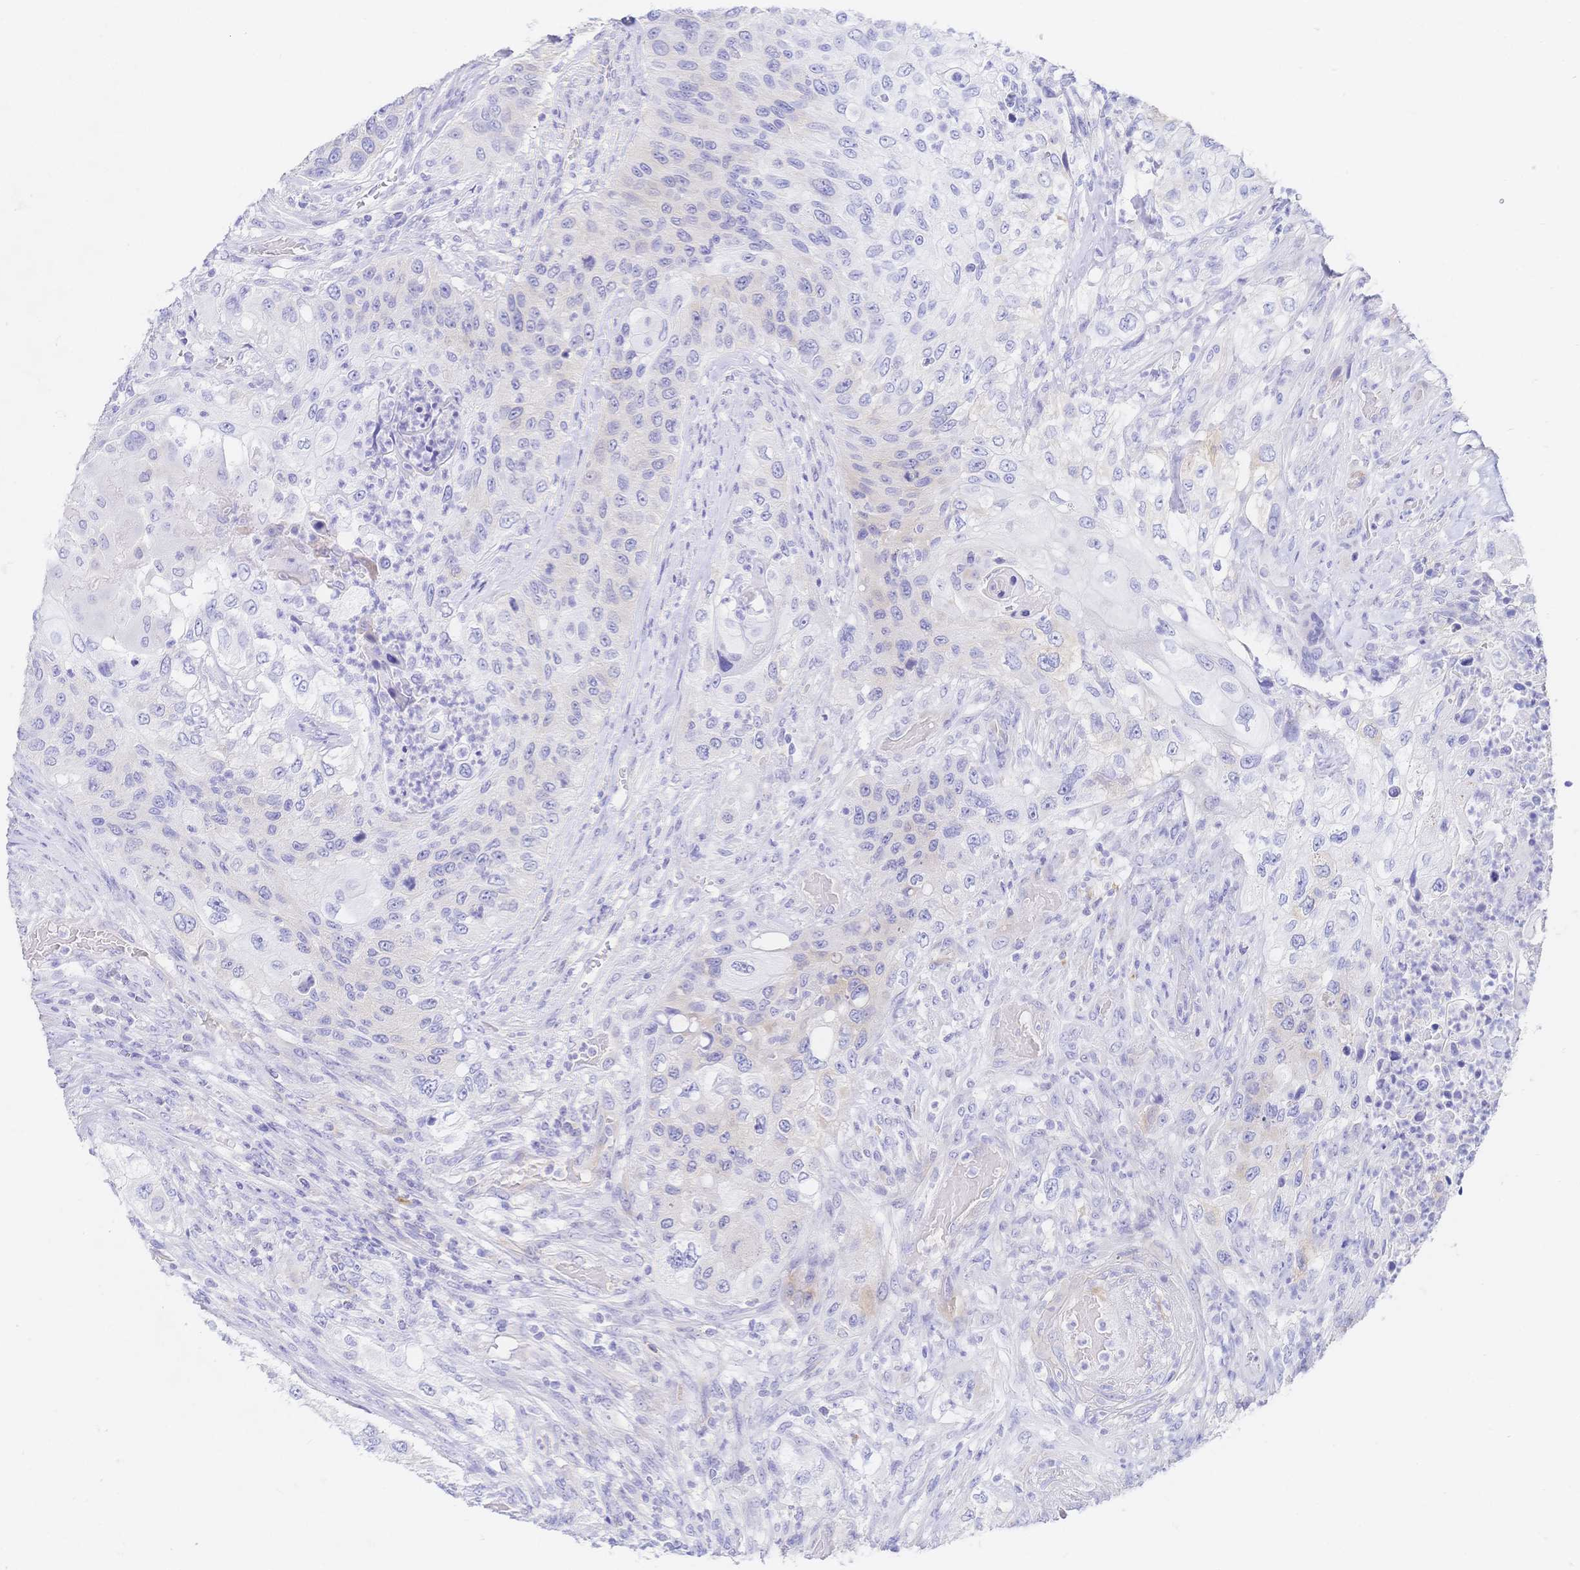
{"staining": {"intensity": "weak", "quantity": "<25%", "location": "cytoplasmic/membranous"}, "tissue": "urothelial cancer", "cell_type": "Tumor cells", "image_type": "cancer", "snomed": [{"axis": "morphology", "description": "Urothelial carcinoma, High grade"}, {"axis": "topography", "description": "Urinary bladder"}], "caption": "Immunohistochemistry (IHC) of human urothelial carcinoma (high-grade) reveals no staining in tumor cells.", "gene": "RRM1", "patient": {"sex": "female", "age": 60}}